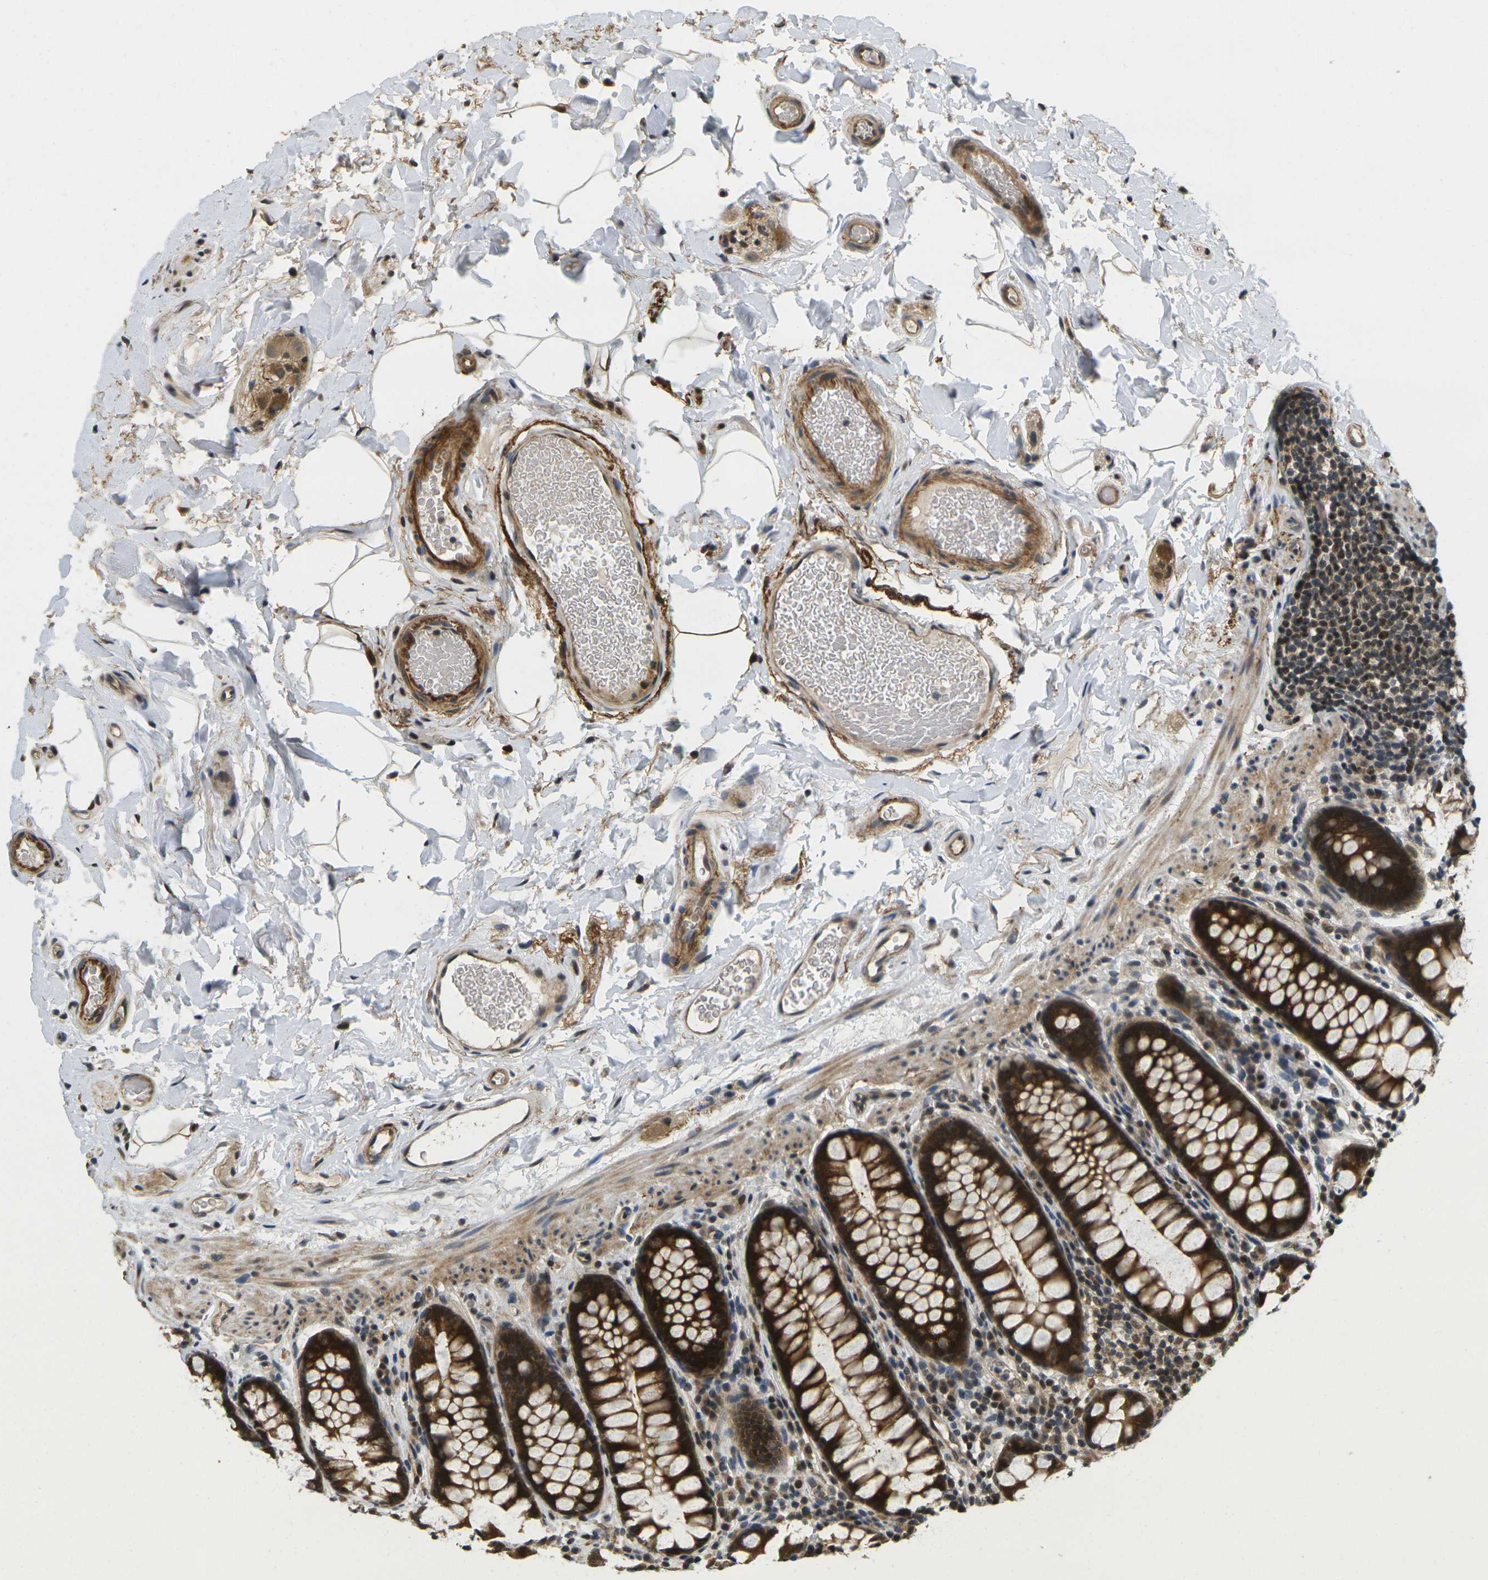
{"staining": {"intensity": "weak", "quantity": ">75%", "location": "cytoplasmic/membranous"}, "tissue": "colon", "cell_type": "Endothelial cells", "image_type": "normal", "snomed": [{"axis": "morphology", "description": "Normal tissue, NOS"}, {"axis": "topography", "description": "Colon"}], "caption": "Protein analysis of unremarkable colon displays weak cytoplasmic/membranous positivity in approximately >75% of endothelial cells.", "gene": "KLHL8", "patient": {"sex": "female", "age": 80}}